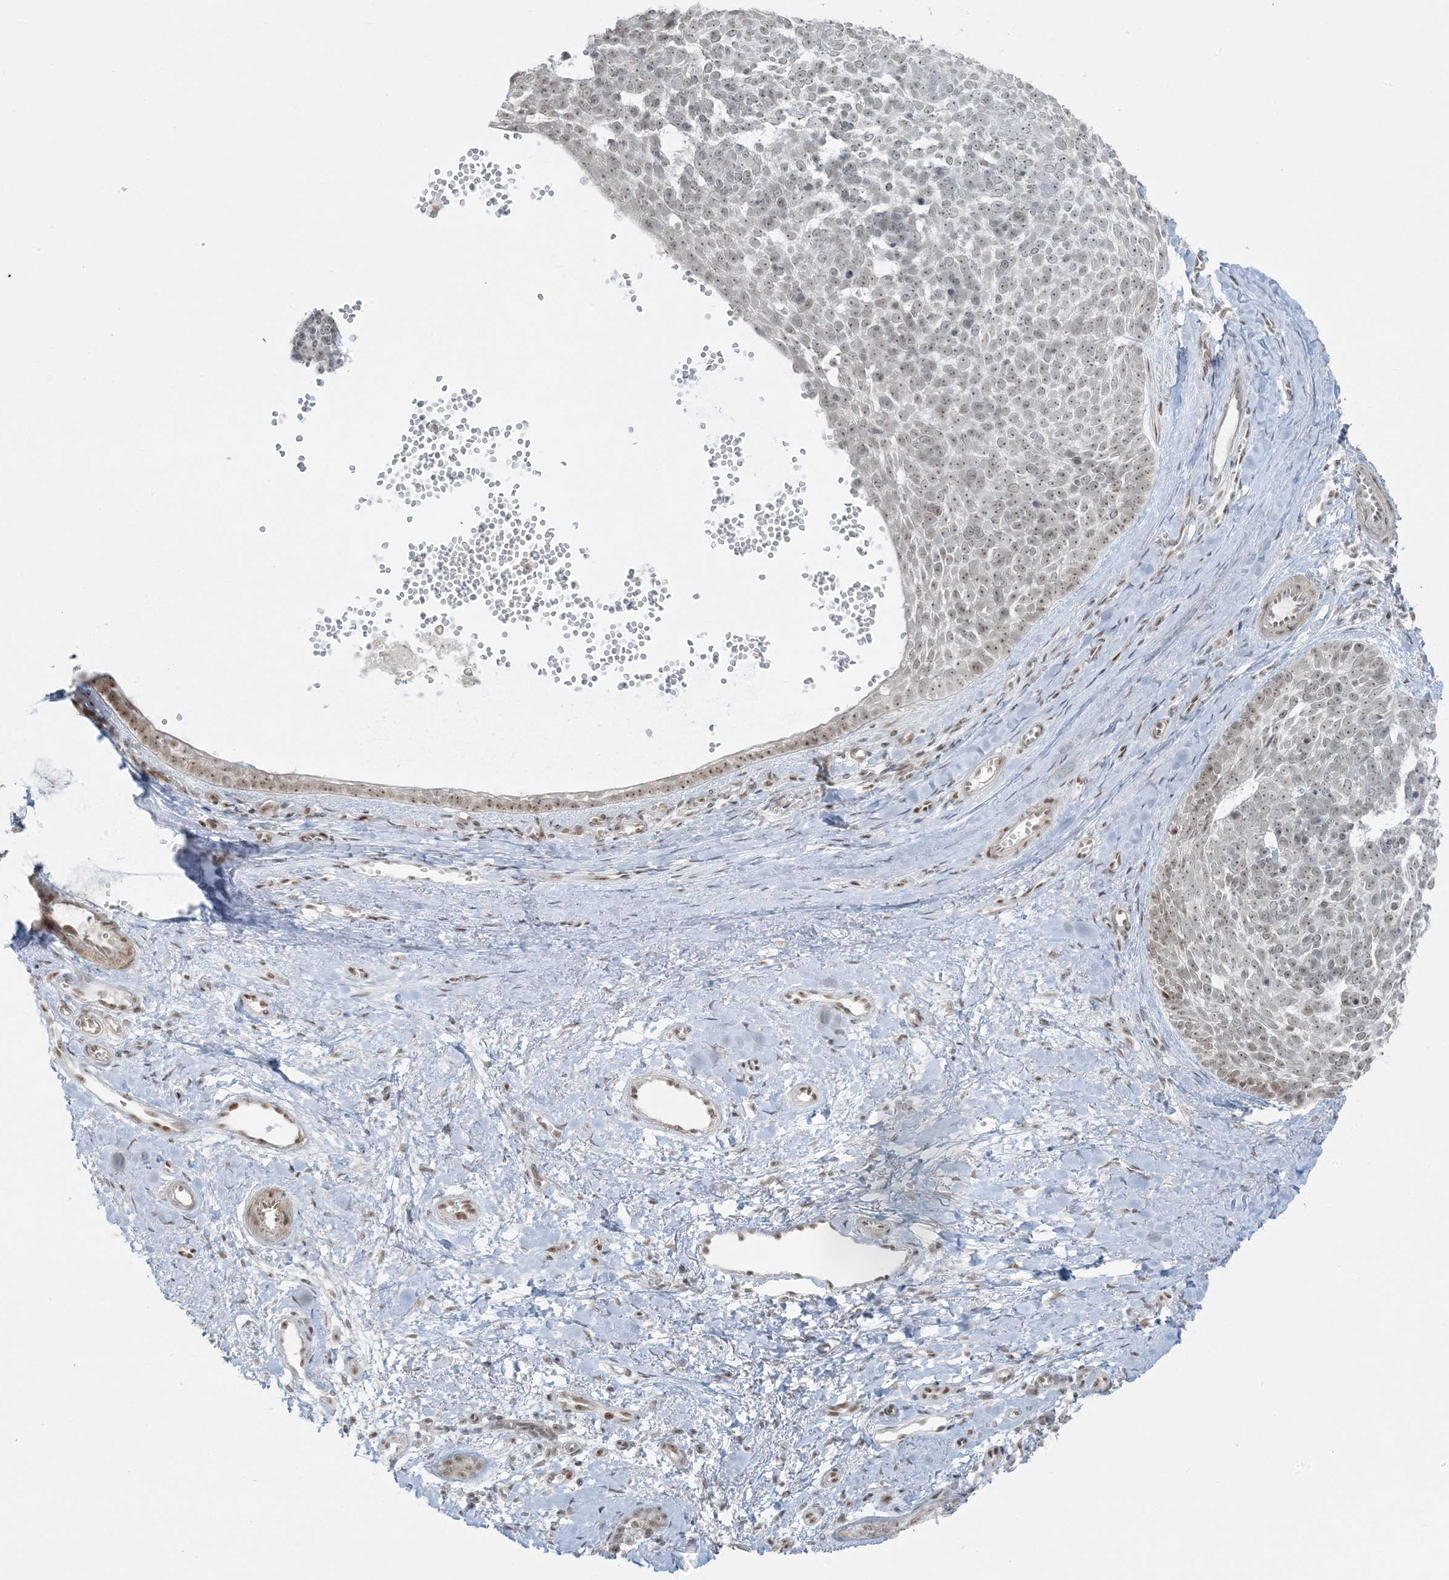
{"staining": {"intensity": "weak", "quantity": "25%-75%", "location": "nuclear"}, "tissue": "skin cancer", "cell_type": "Tumor cells", "image_type": "cancer", "snomed": [{"axis": "morphology", "description": "Basal cell carcinoma"}, {"axis": "topography", "description": "Skin"}], "caption": "Protein expression analysis of human skin cancer reveals weak nuclear expression in approximately 25%-75% of tumor cells.", "gene": "ZNF787", "patient": {"sex": "female", "age": 81}}